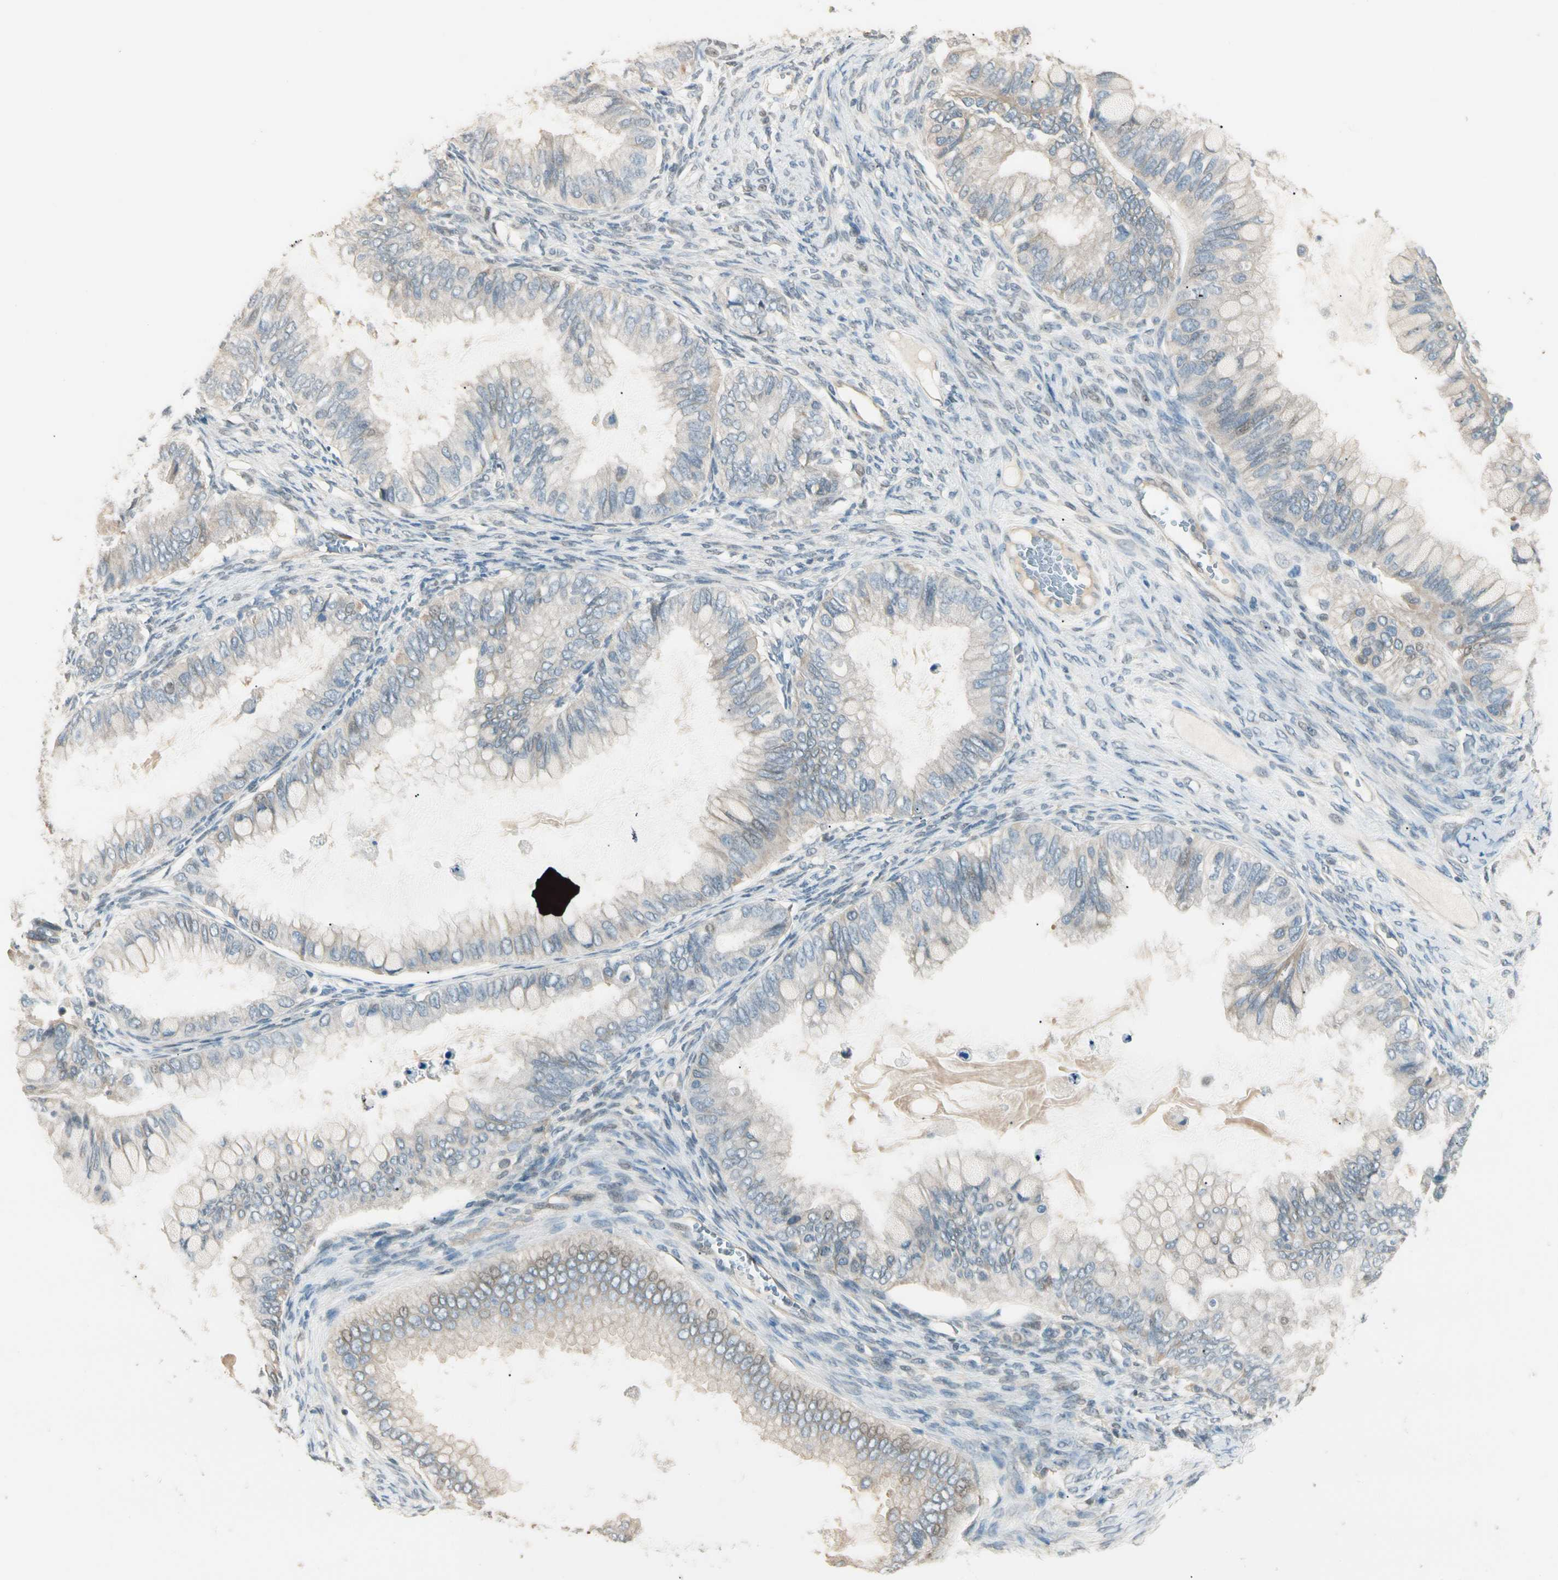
{"staining": {"intensity": "weak", "quantity": "25%-75%", "location": "cytoplasmic/membranous"}, "tissue": "ovarian cancer", "cell_type": "Tumor cells", "image_type": "cancer", "snomed": [{"axis": "morphology", "description": "Cystadenocarcinoma, mucinous, NOS"}, {"axis": "topography", "description": "Ovary"}], "caption": "Weak cytoplasmic/membranous expression for a protein is seen in approximately 25%-75% of tumor cells of ovarian mucinous cystadenocarcinoma using immunohistochemistry (IHC).", "gene": "GNE", "patient": {"sex": "female", "age": 80}}